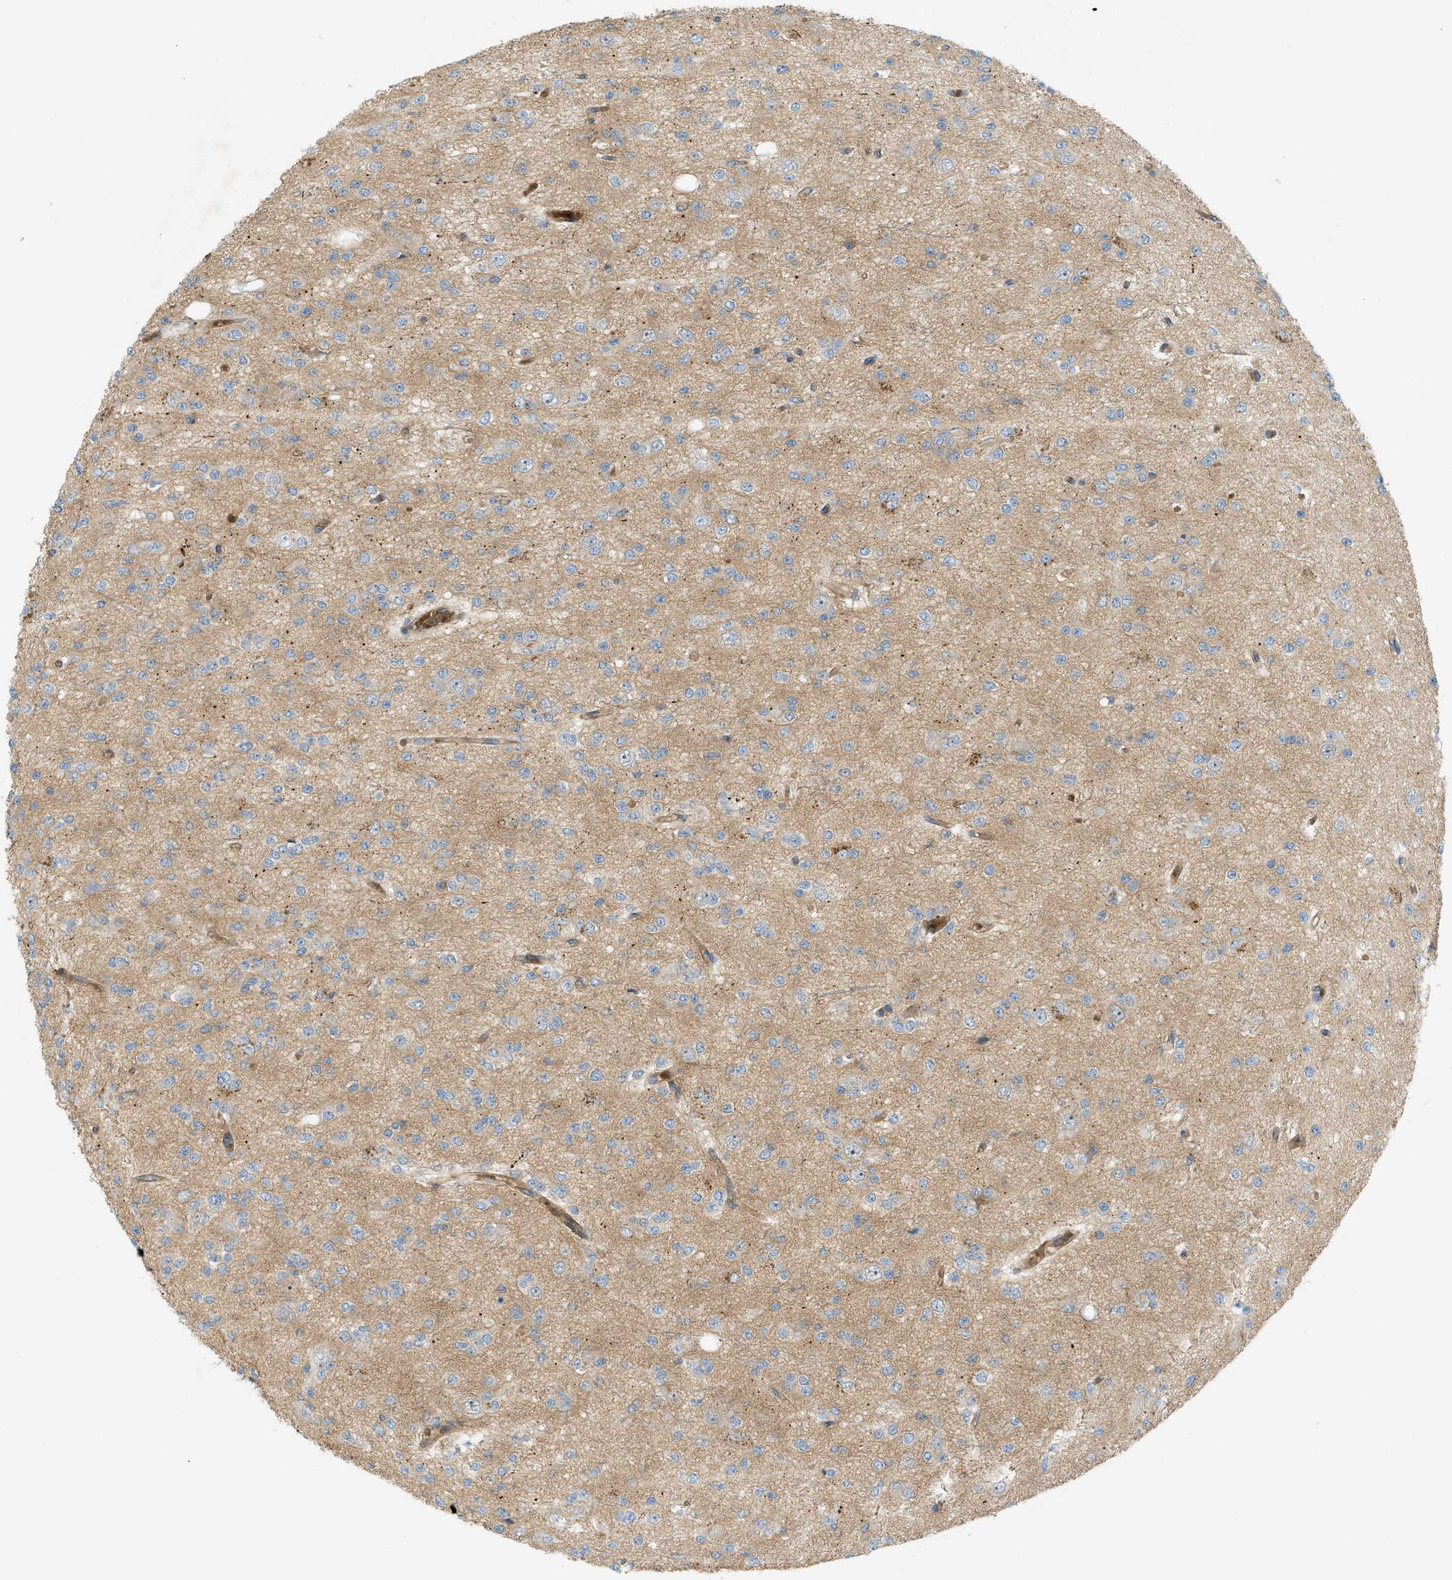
{"staining": {"intensity": "moderate", "quantity": "25%-75%", "location": "cytoplasmic/membranous"}, "tissue": "glioma", "cell_type": "Tumor cells", "image_type": "cancer", "snomed": [{"axis": "morphology", "description": "Glioma, malignant, Low grade"}, {"axis": "topography", "description": "Brain"}], "caption": "Malignant glioma (low-grade) was stained to show a protein in brown. There is medium levels of moderate cytoplasmic/membranous expression in about 25%-75% of tumor cells.", "gene": "GRK6", "patient": {"sex": "male", "age": 38}}